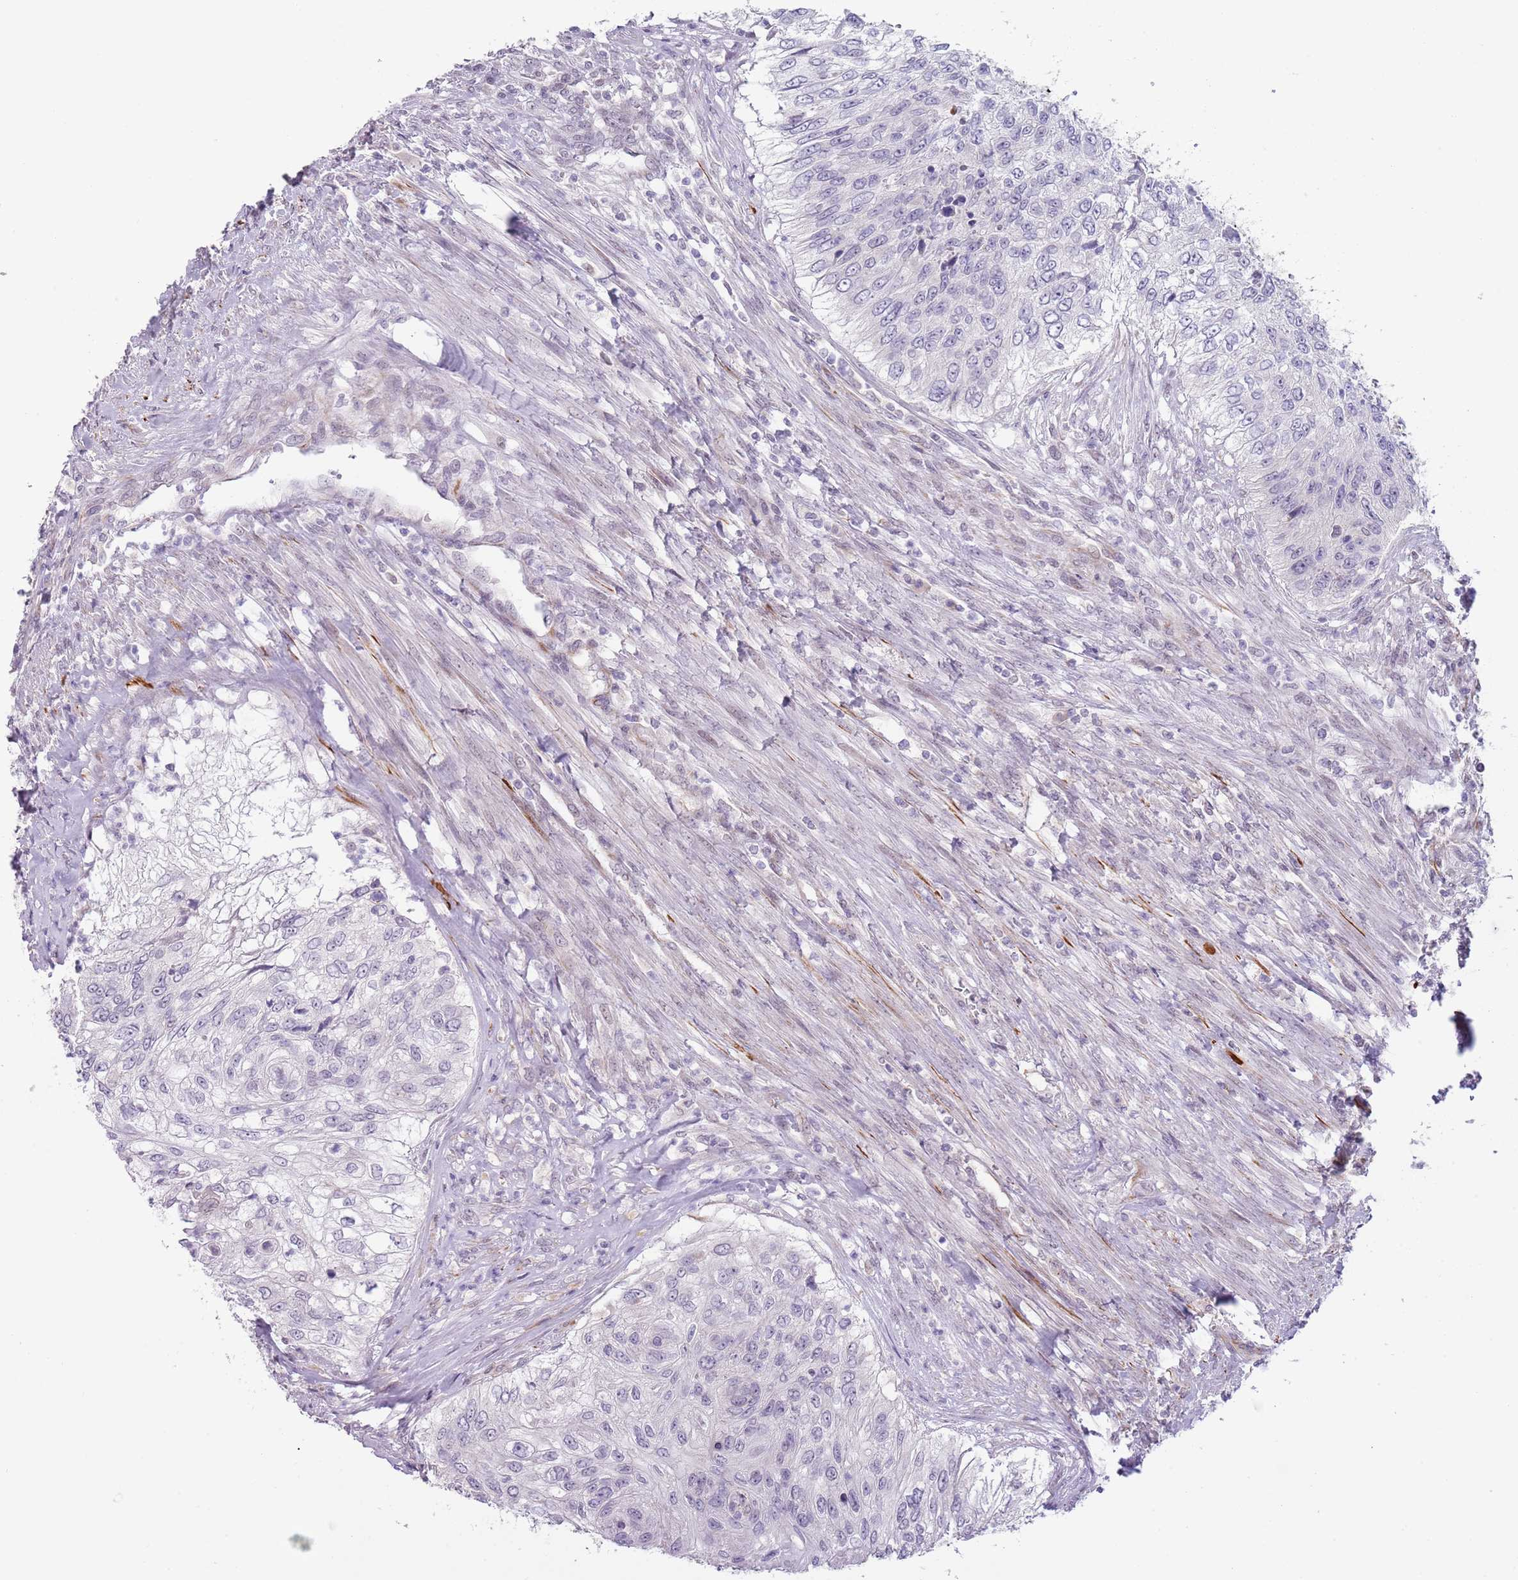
{"staining": {"intensity": "negative", "quantity": "none", "location": "none"}, "tissue": "urothelial cancer", "cell_type": "Tumor cells", "image_type": "cancer", "snomed": [{"axis": "morphology", "description": "Urothelial carcinoma, High grade"}, {"axis": "topography", "description": "Urinary bladder"}], "caption": "Immunohistochemistry (IHC) of human urothelial carcinoma (high-grade) reveals no staining in tumor cells. (DAB (3,3'-diaminobenzidine) immunohistochemistry with hematoxylin counter stain).", "gene": "NBPF3", "patient": {"sex": "female", "age": 60}}